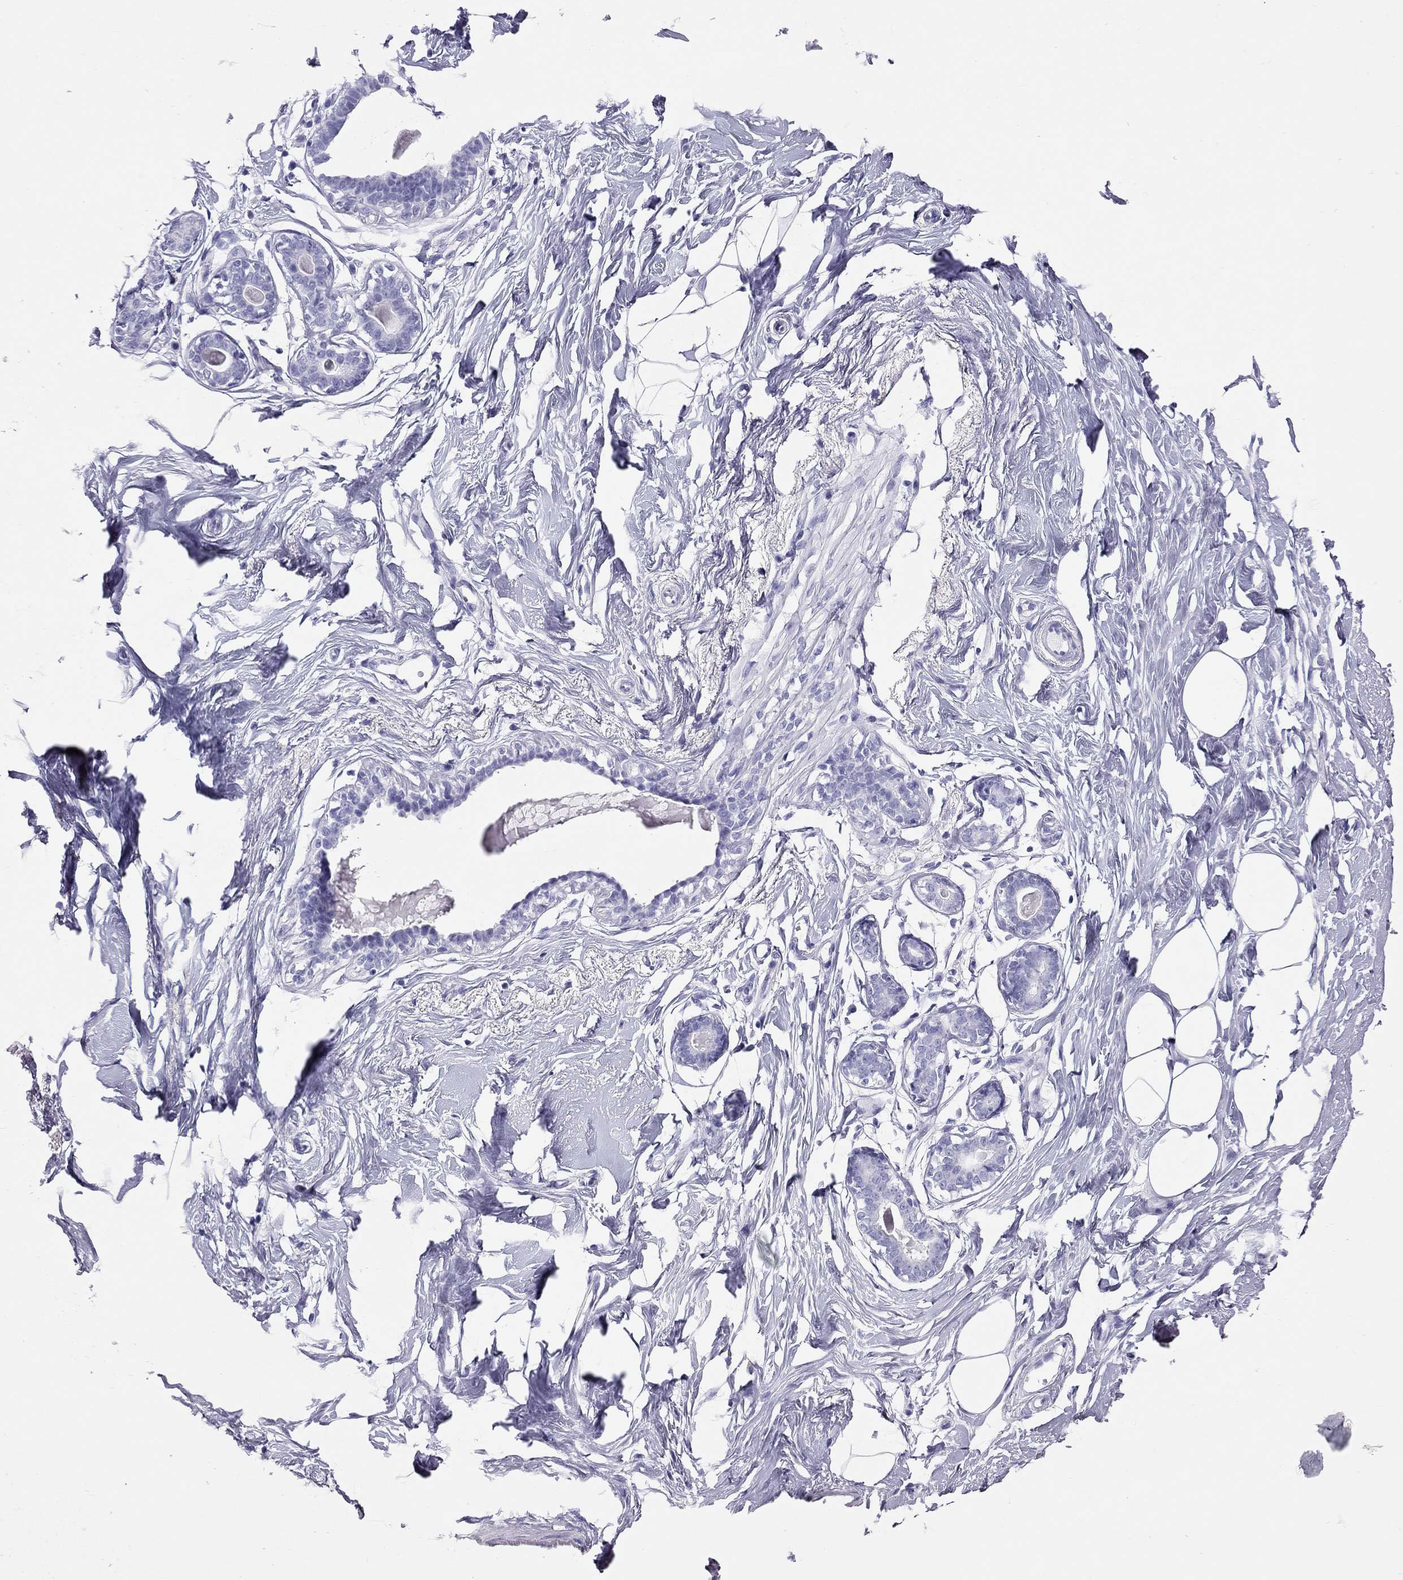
{"staining": {"intensity": "negative", "quantity": "none", "location": "none"}, "tissue": "breast", "cell_type": "Adipocytes", "image_type": "normal", "snomed": [{"axis": "morphology", "description": "Normal tissue, NOS"}, {"axis": "morphology", "description": "Lobular carcinoma, in situ"}, {"axis": "topography", "description": "Breast"}], "caption": "Immunohistochemistry image of normal human breast stained for a protein (brown), which demonstrates no positivity in adipocytes.", "gene": "PSMB11", "patient": {"sex": "female", "age": 35}}